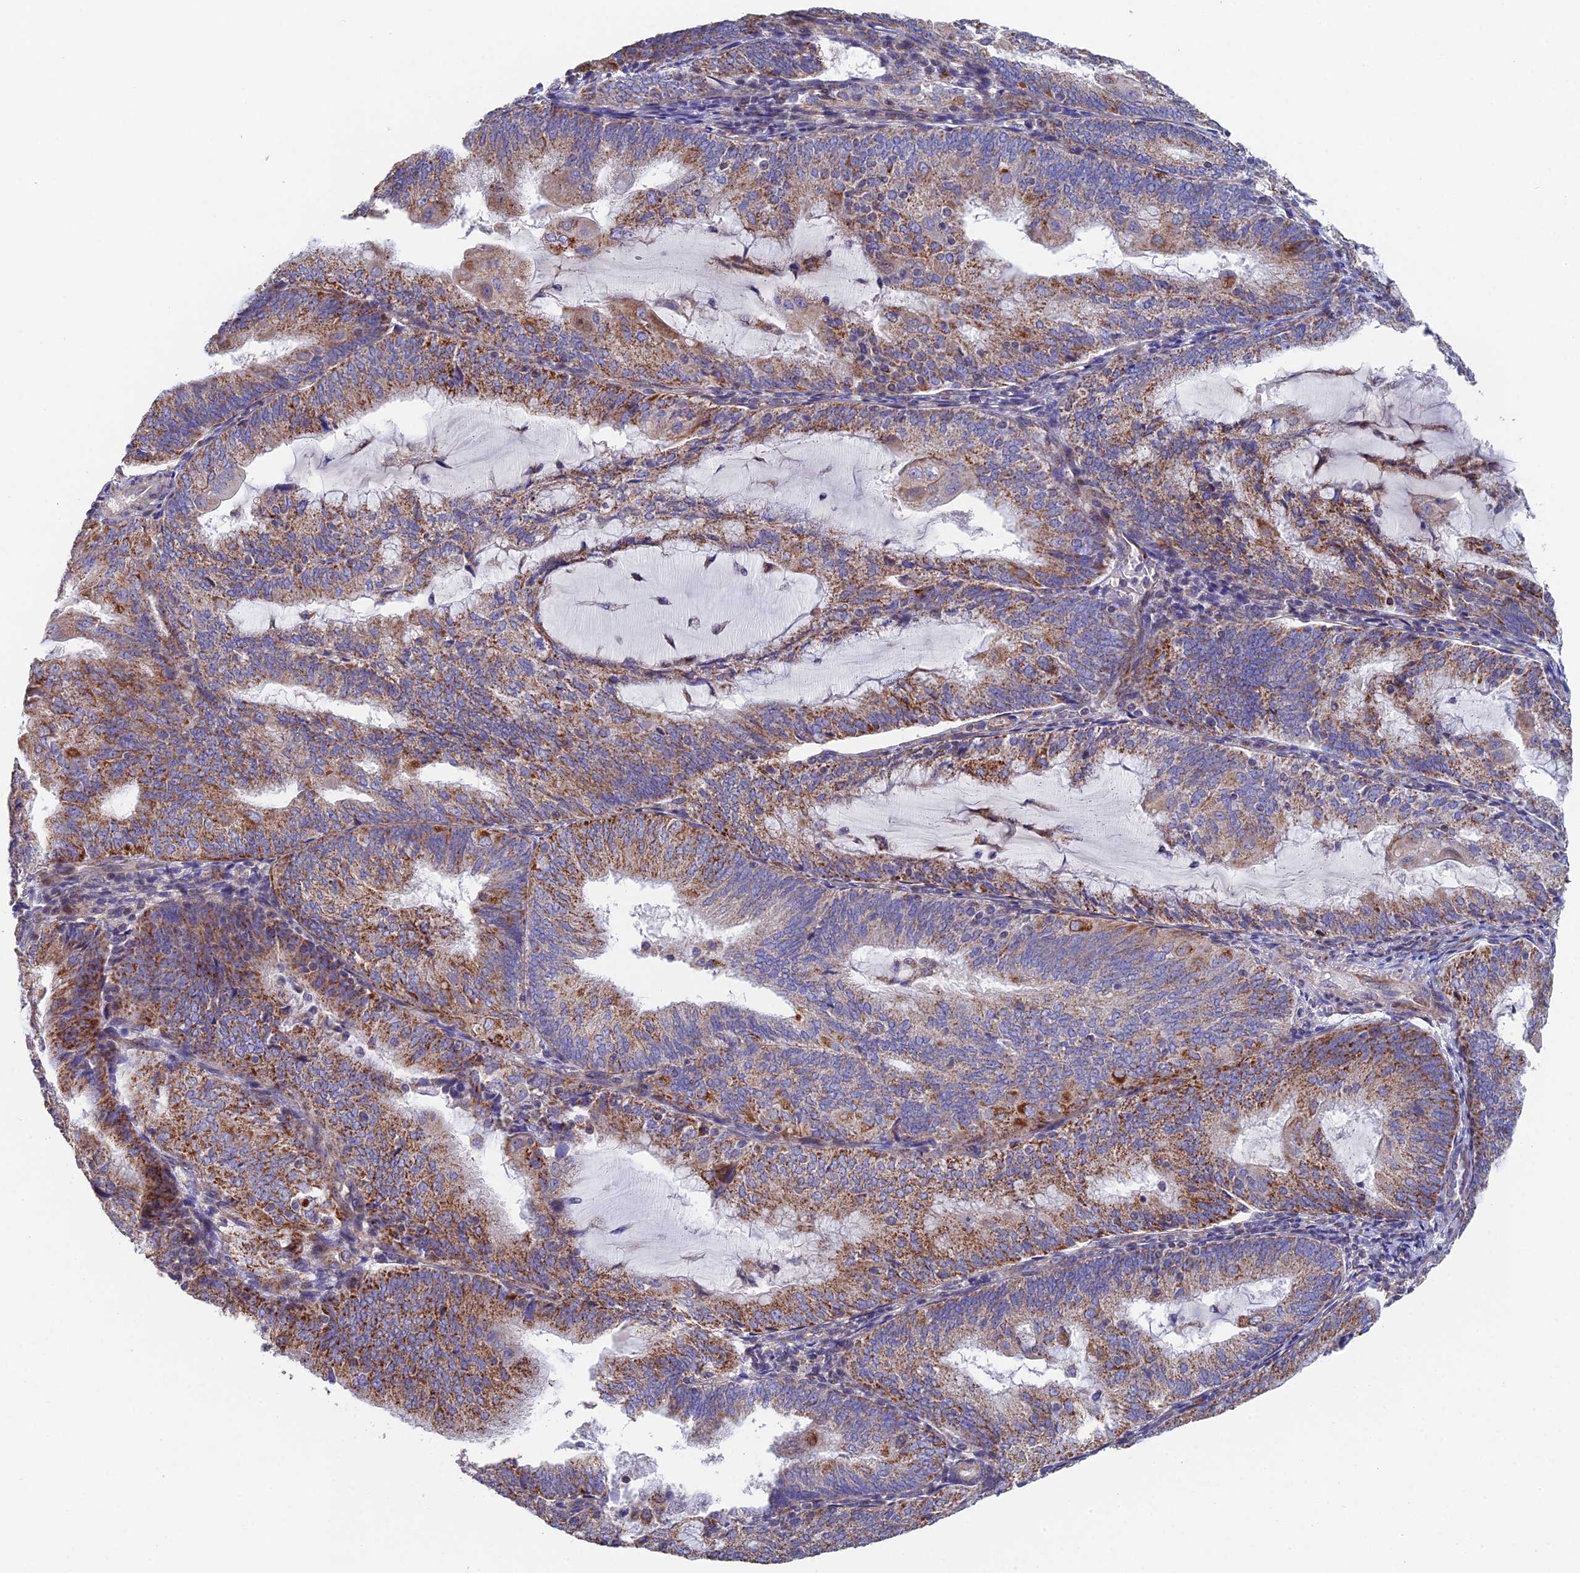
{"staining": {"intensity": "moderate", "quantity": "25%-75%", "location": "cytoplasmic/membranous"}, "tissue": "endometrial cancer", "cell_type": "Tumor cells", "image_type": "cancer", "snomed": [{"axis": "morphology", "description": "Adenocarcinoma, NOS"}, {"axis": "topography", "description": "Endometrium"}], "caption": "About 25%-75% of tumor cells in human endometrial cancer display moderate cytoplasmic/membranous protein staining as visualized by brown immunohistochemical staining.", "gene": "ECSIT", "patient": {"sex": "female", "age": 81}}